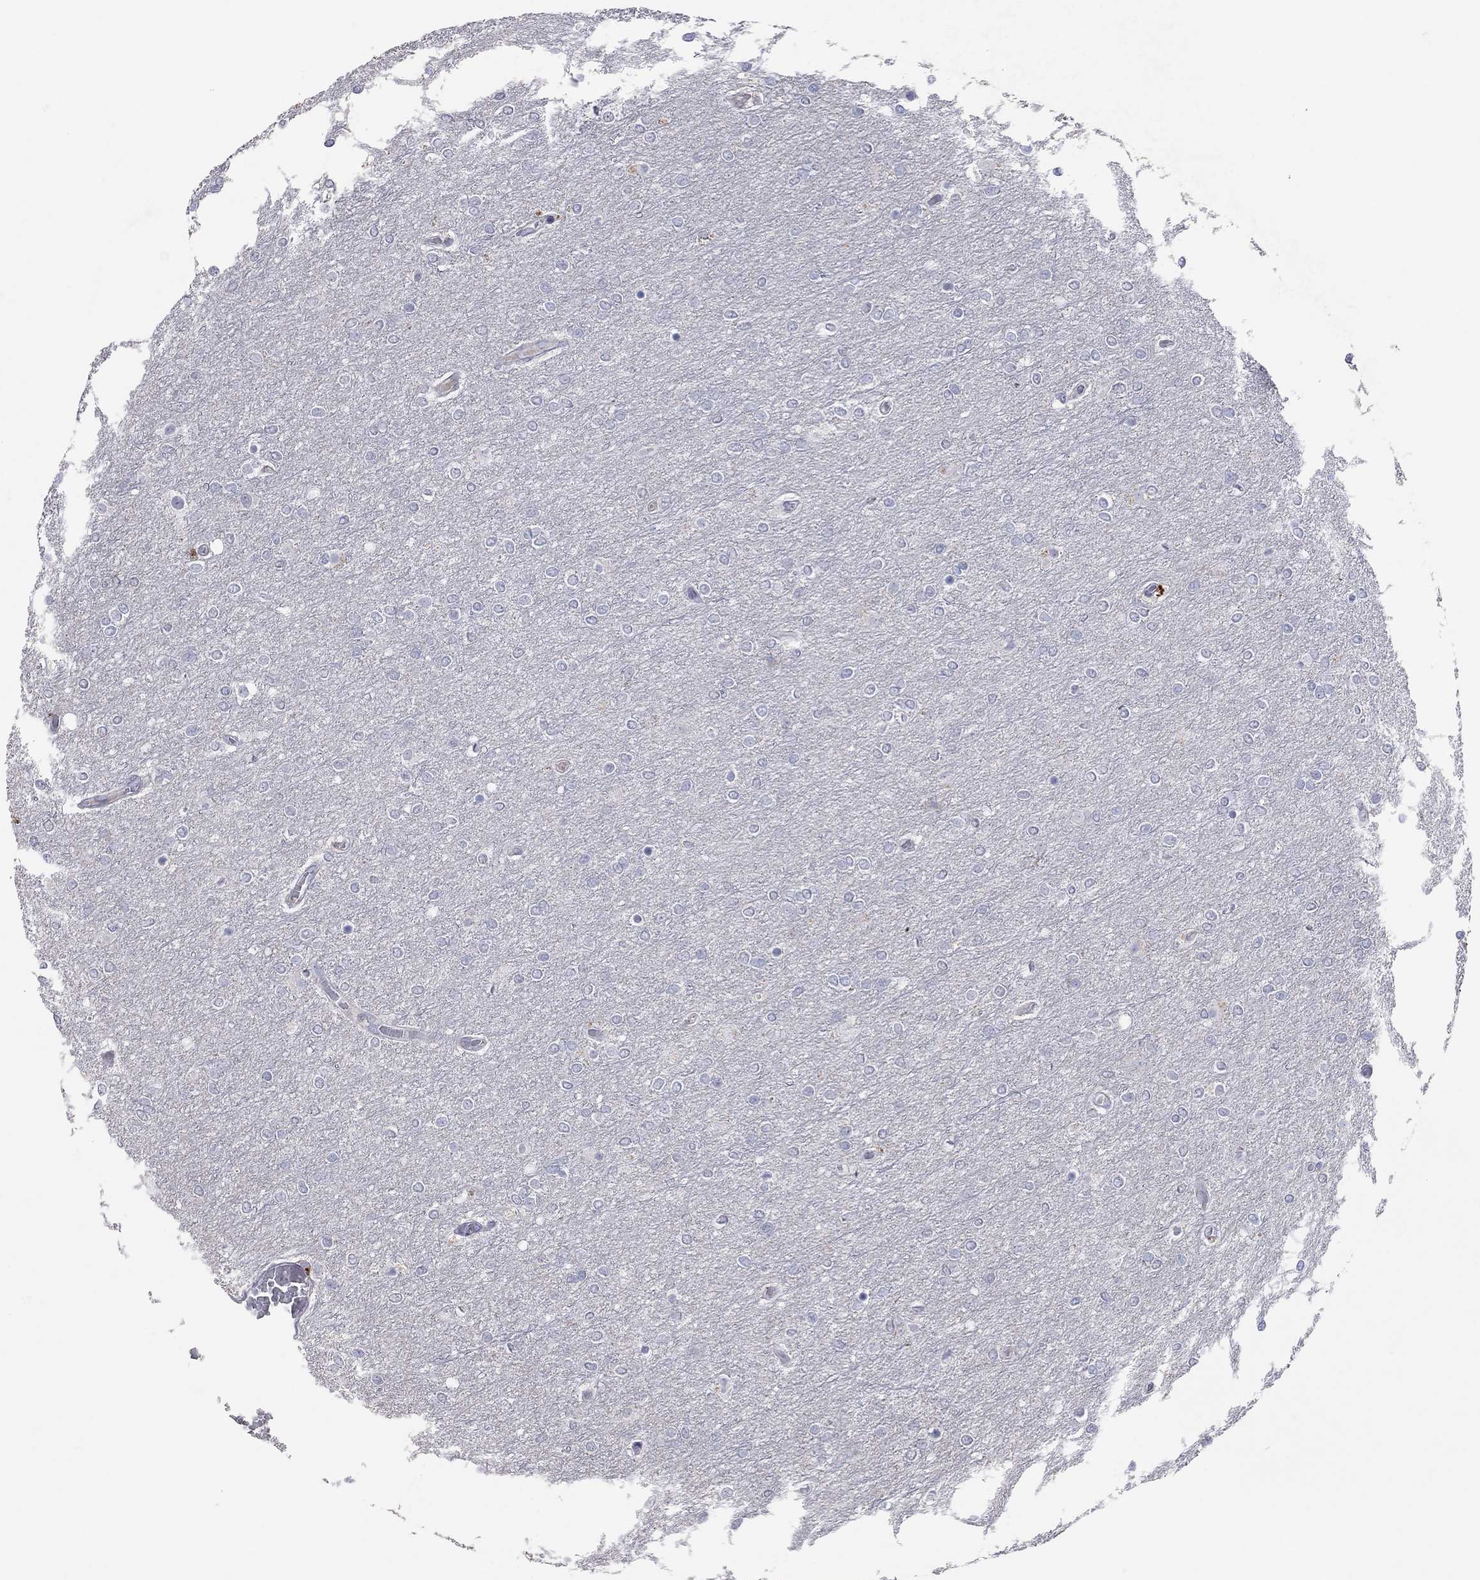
{"staining": {"intensity": "negative", "quantity": "none", "location": "none"}, "tissue": "glioma", "cell_type": "Tumor cells", "image_type": "cancer", "snomed": [{"axis": "morphology", "description": "Glioma, malignant, High grade"}, {"axis": "topography", "description": "Brain"}], "caption": "Immunohistochemistry (IHC) image of neoplastic tissue: glioma stained with DAB (3,3'-diaminobenzidine) exhibits no significant protein expression in tumor cells. (Stains: DAB (3,3'-diaminobenzidine) immunohistochemistry with hematoxylin counter stain, Microscopy: brightfield microscopy at high magnification).", "gene": "MMP13", "patient": {"sex": "female", "age": 61}}